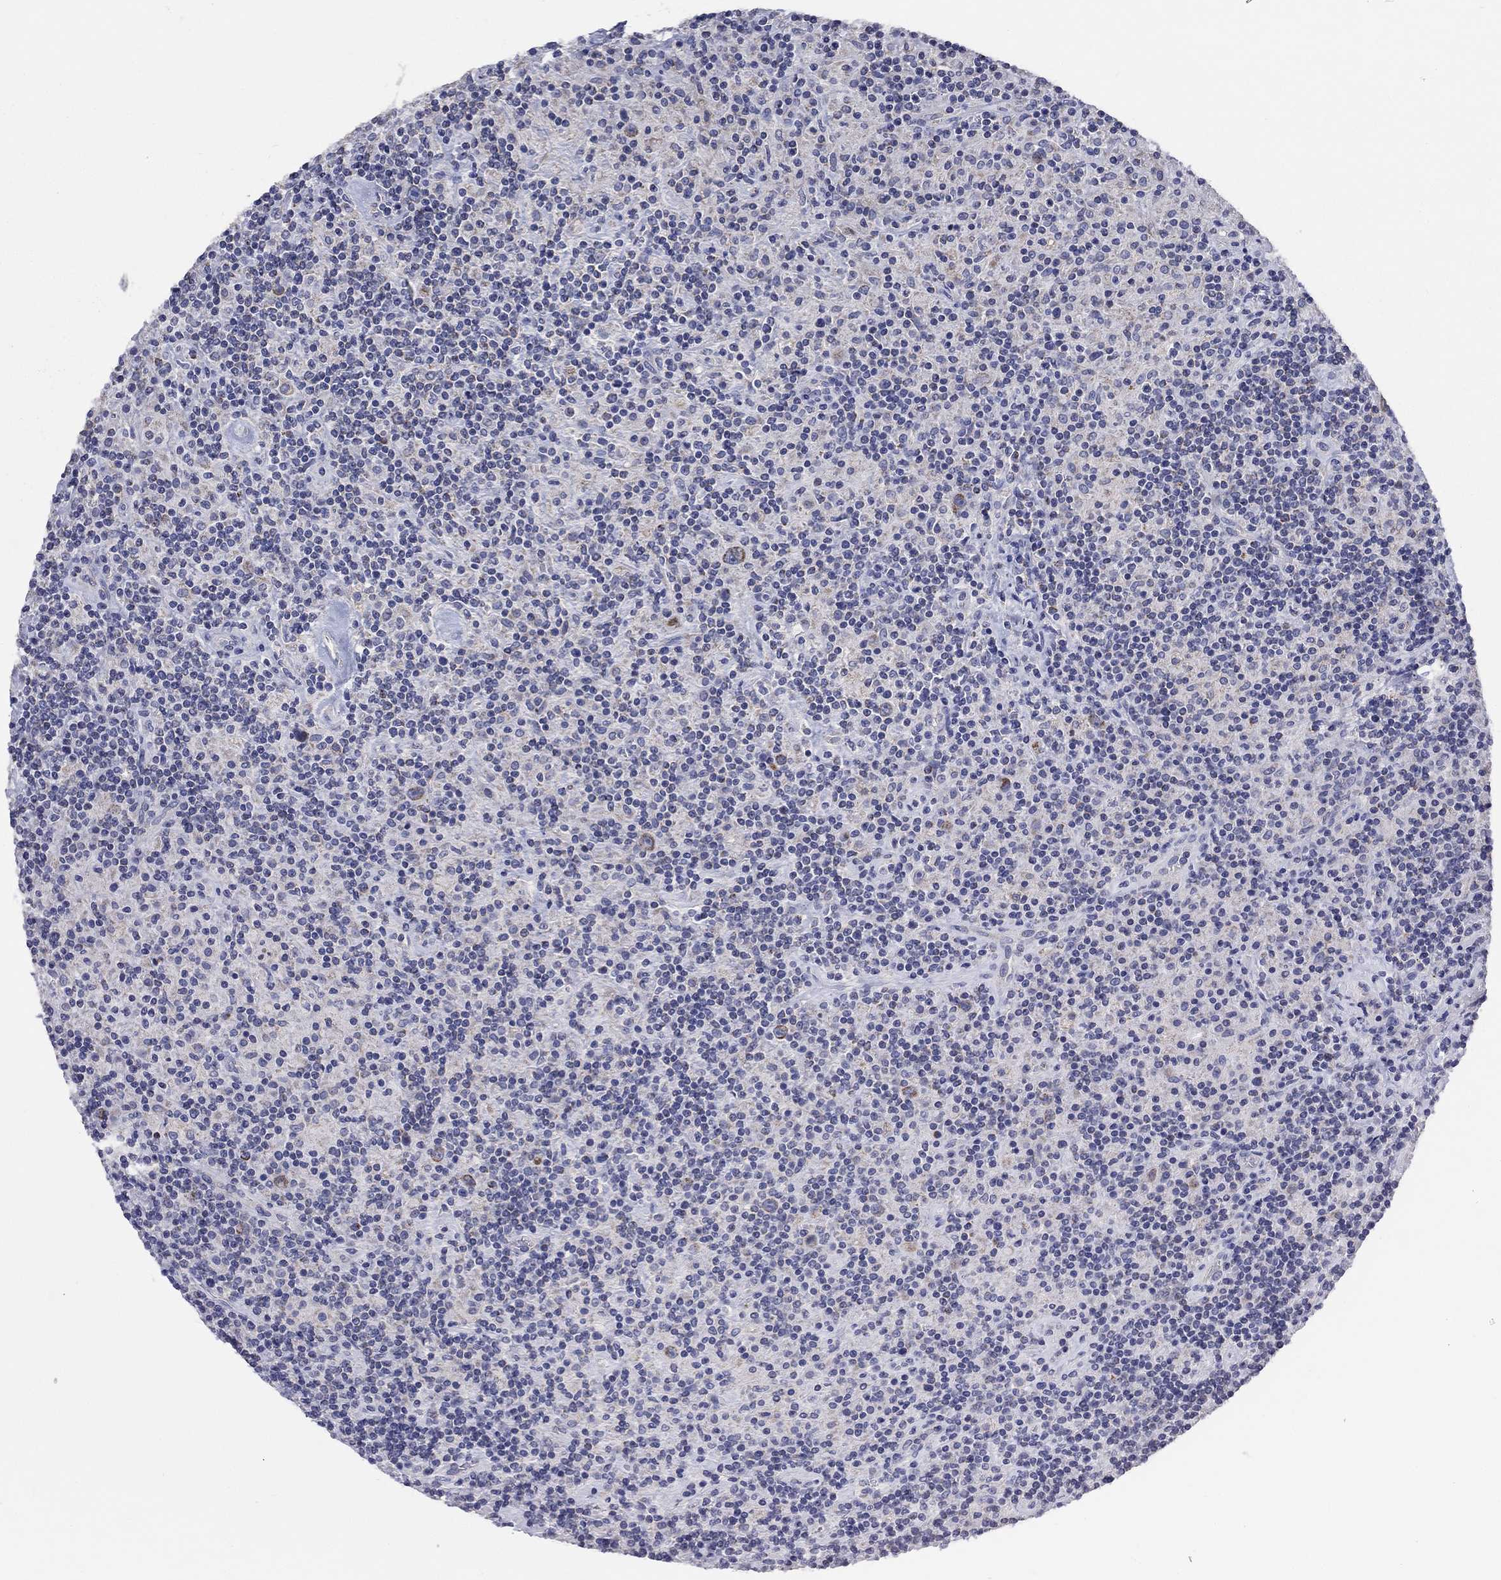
{"staining": {"intensity": "moderate", "quantity": ">75%", "location": "cytoplasmic/membranous"}, "tissue": "lymphoma", "cell_type": "Tumor cells", "image_type": "cancer", "snomed": [{"axis": "morphology", "description": "Hodgkin's disease, NOS"}, {"axis": "topography", "description": "Lymph node"}], "caption": "Protein expression analysis of lymphoma demonstrates moderate cytoplasmic/membranous staining in about >75% of tumor cells. (DAB = brown stain, brightfield microscopy at high magnification).", "gene": "CLVS1", "patient": {"sex": "male", "age": 70}}